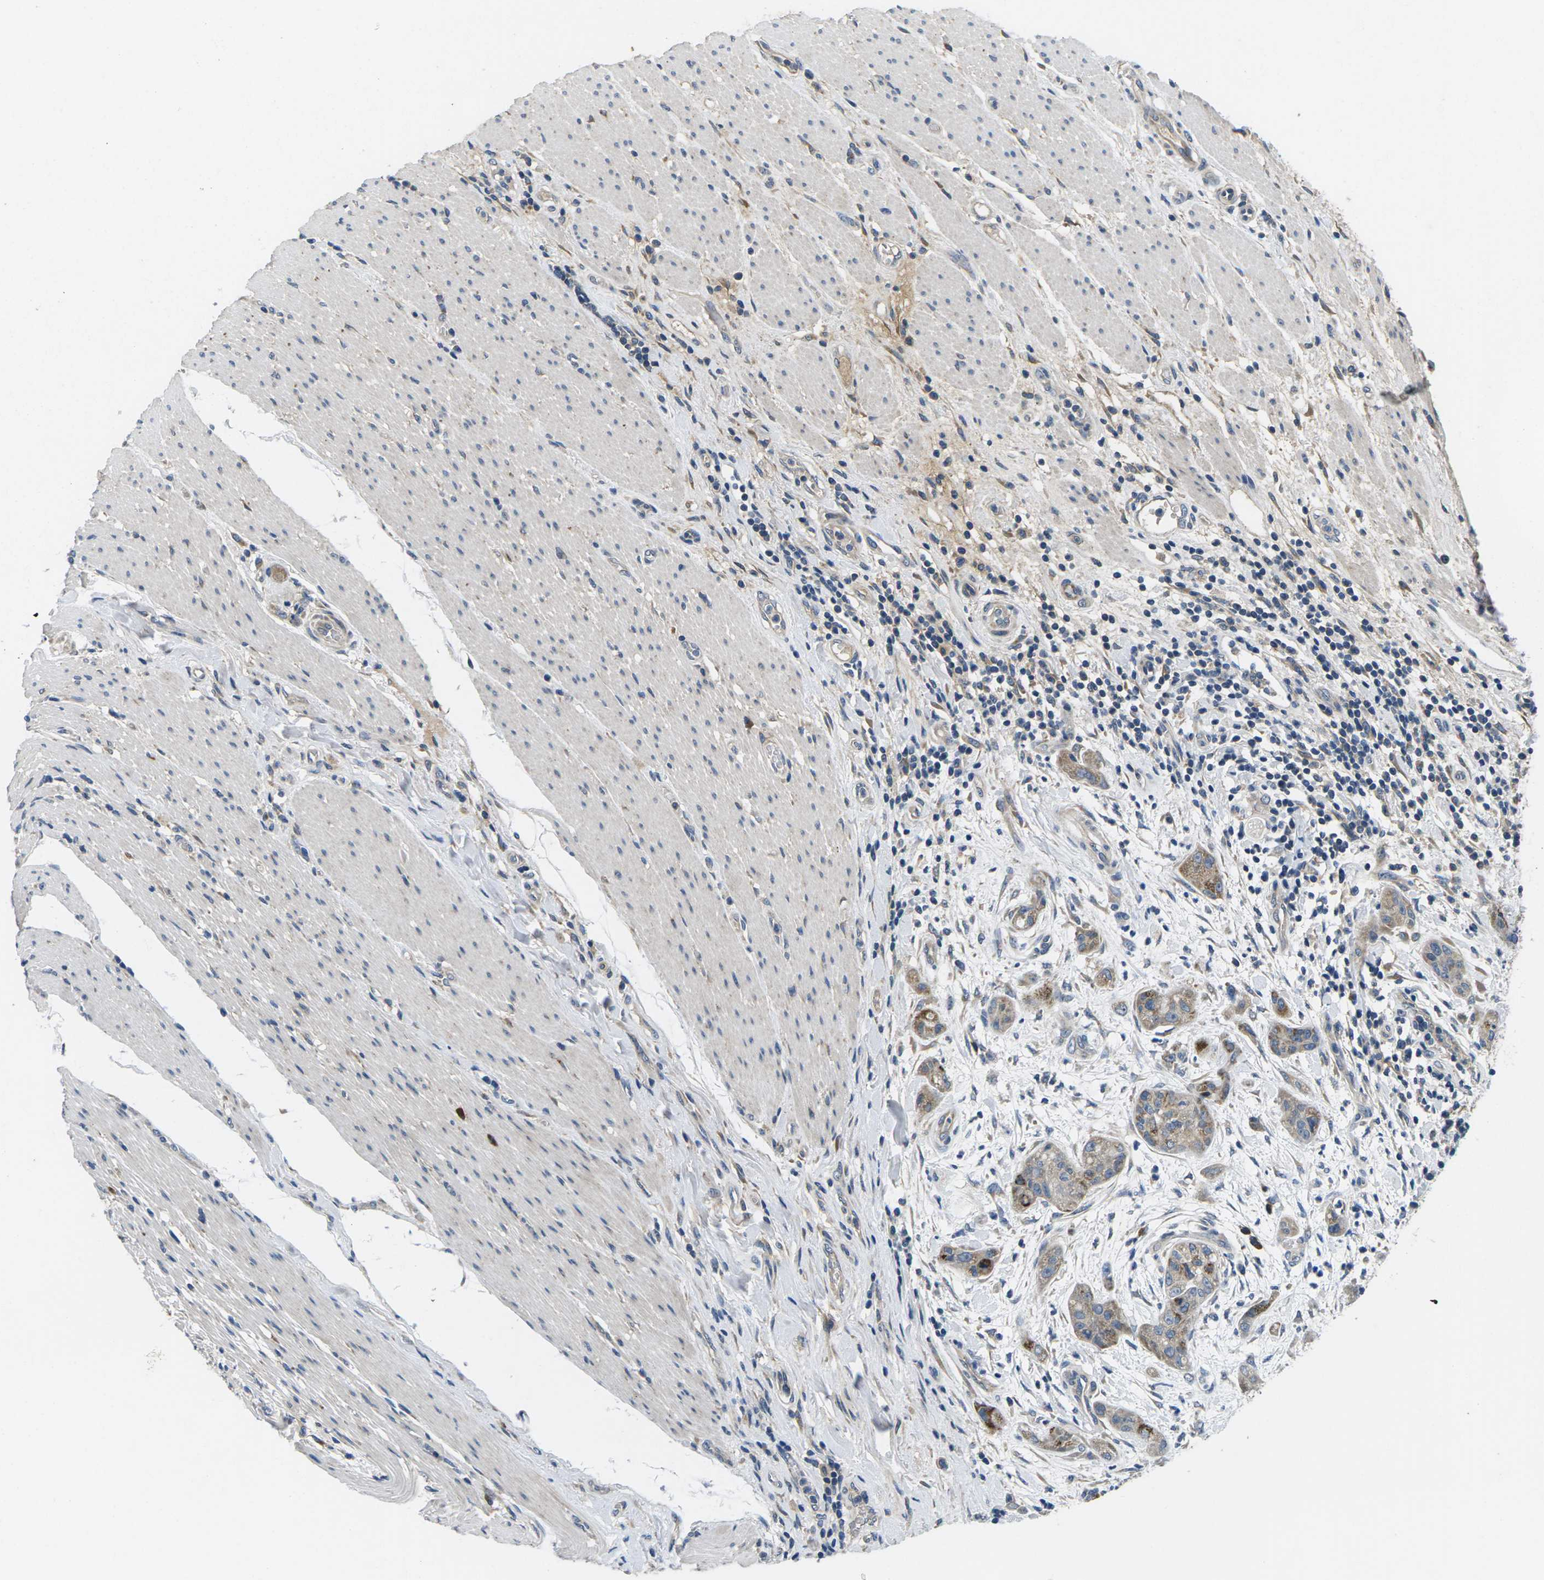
{"staining": {"intensity": "weak", "quantity": "25%-75%", "location": "cytoplasmic/membranous"}, "tissue": "pancreatic cancer", "cell_type": "Tumor cells", "image_type": "cancer", "snomed": [{"axis": "morphology", "description": "Adenocarcinoma, NOS"}, {"axis": "topography", "description": "Pancreas"}], "caption": "Protein analysis of pancreatic cancer tissue displays weak cytoplasmic/membranous expression in about 25%-75% of tumor cells.", "gene": "ERGIC3", "patient": {"sex": "female", "age": 78}}